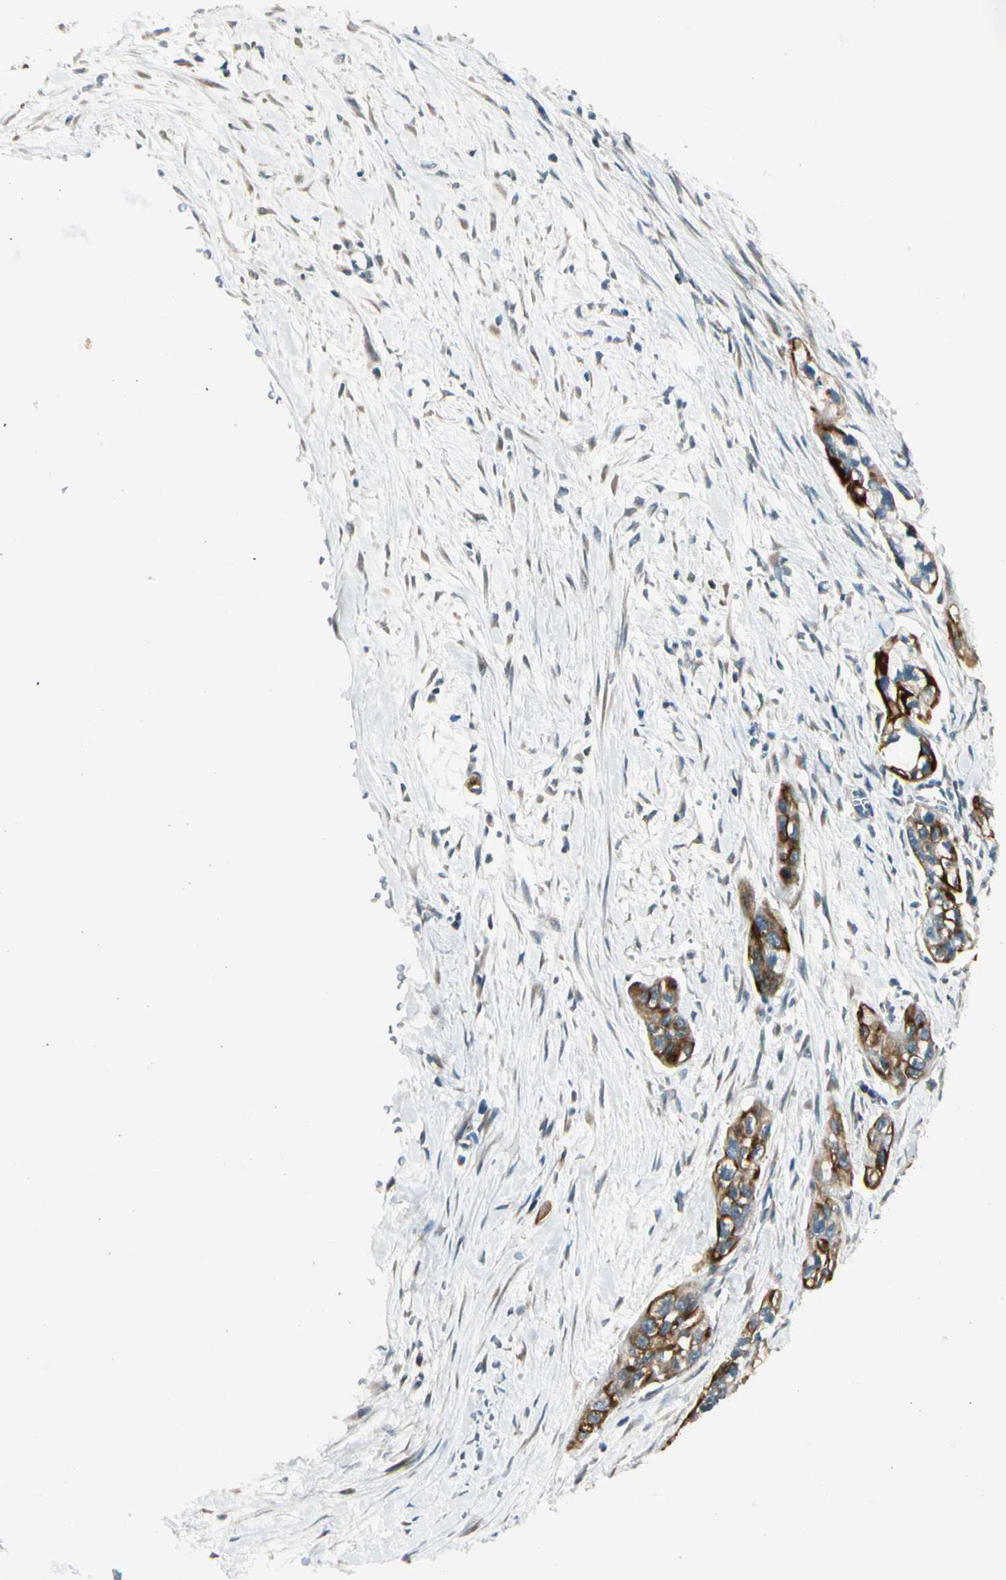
{"staining": {"intensity": "strong", "quantity": ">75%", "location": "cytoplasmic/membranous"}, "tissue": "pancreatic cancer", "cell_type": "Tumor cells", "image_type": "cancer", "snomed": [{"axis": "morphology", "description": "Adenocarcinoma, NOS"}, {"axis": "topography", "description": "Pancreas"}], "caption": "IHC of pancreatic adenocarcinoma shows high levels of strong cytoplasmic/membranous positivity in approximately >75% of tumor cells.", "gene": "BNIP1", "patient": {"sex": "male", "age": 74}}